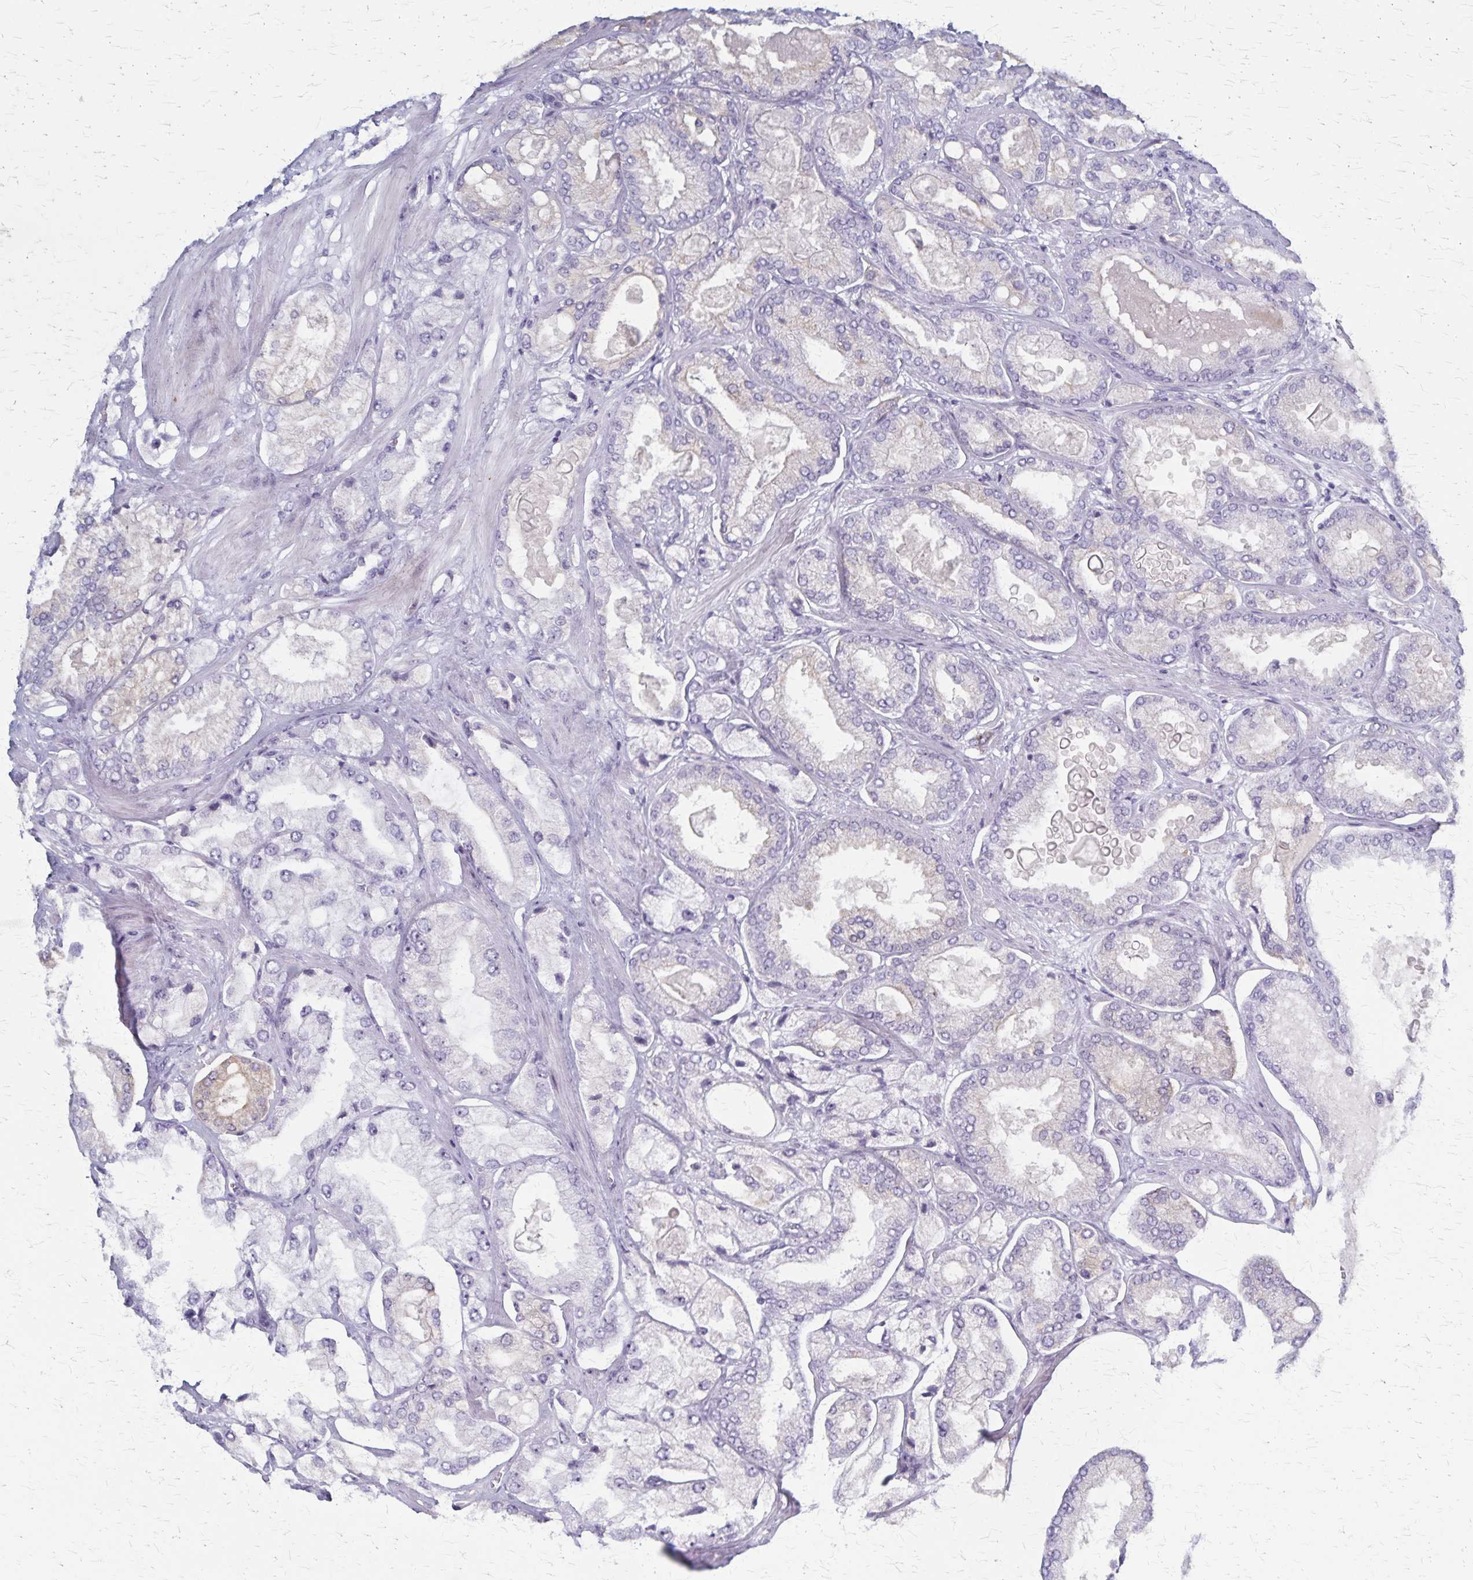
{"staining": {"intensity": "negative", "quantity": "none", "location": "none"}, "tissue": "prostate cancer", "cell_type": "Tumor cells", "image_type": "cancer", "snomed": [{"axis": "morphology", "description": "Adenocarcinoma, High grade"}, {"axis": "topography", "description": "Prostate"}], "caption": "The photomicrograph demonstrates no staining of tumor cells in adenocarcinoma (high-grade) (prostate). Nuclei are stained in blue.", "gene": "DLK2", "patient": {"sex": "male", "age": 68}}